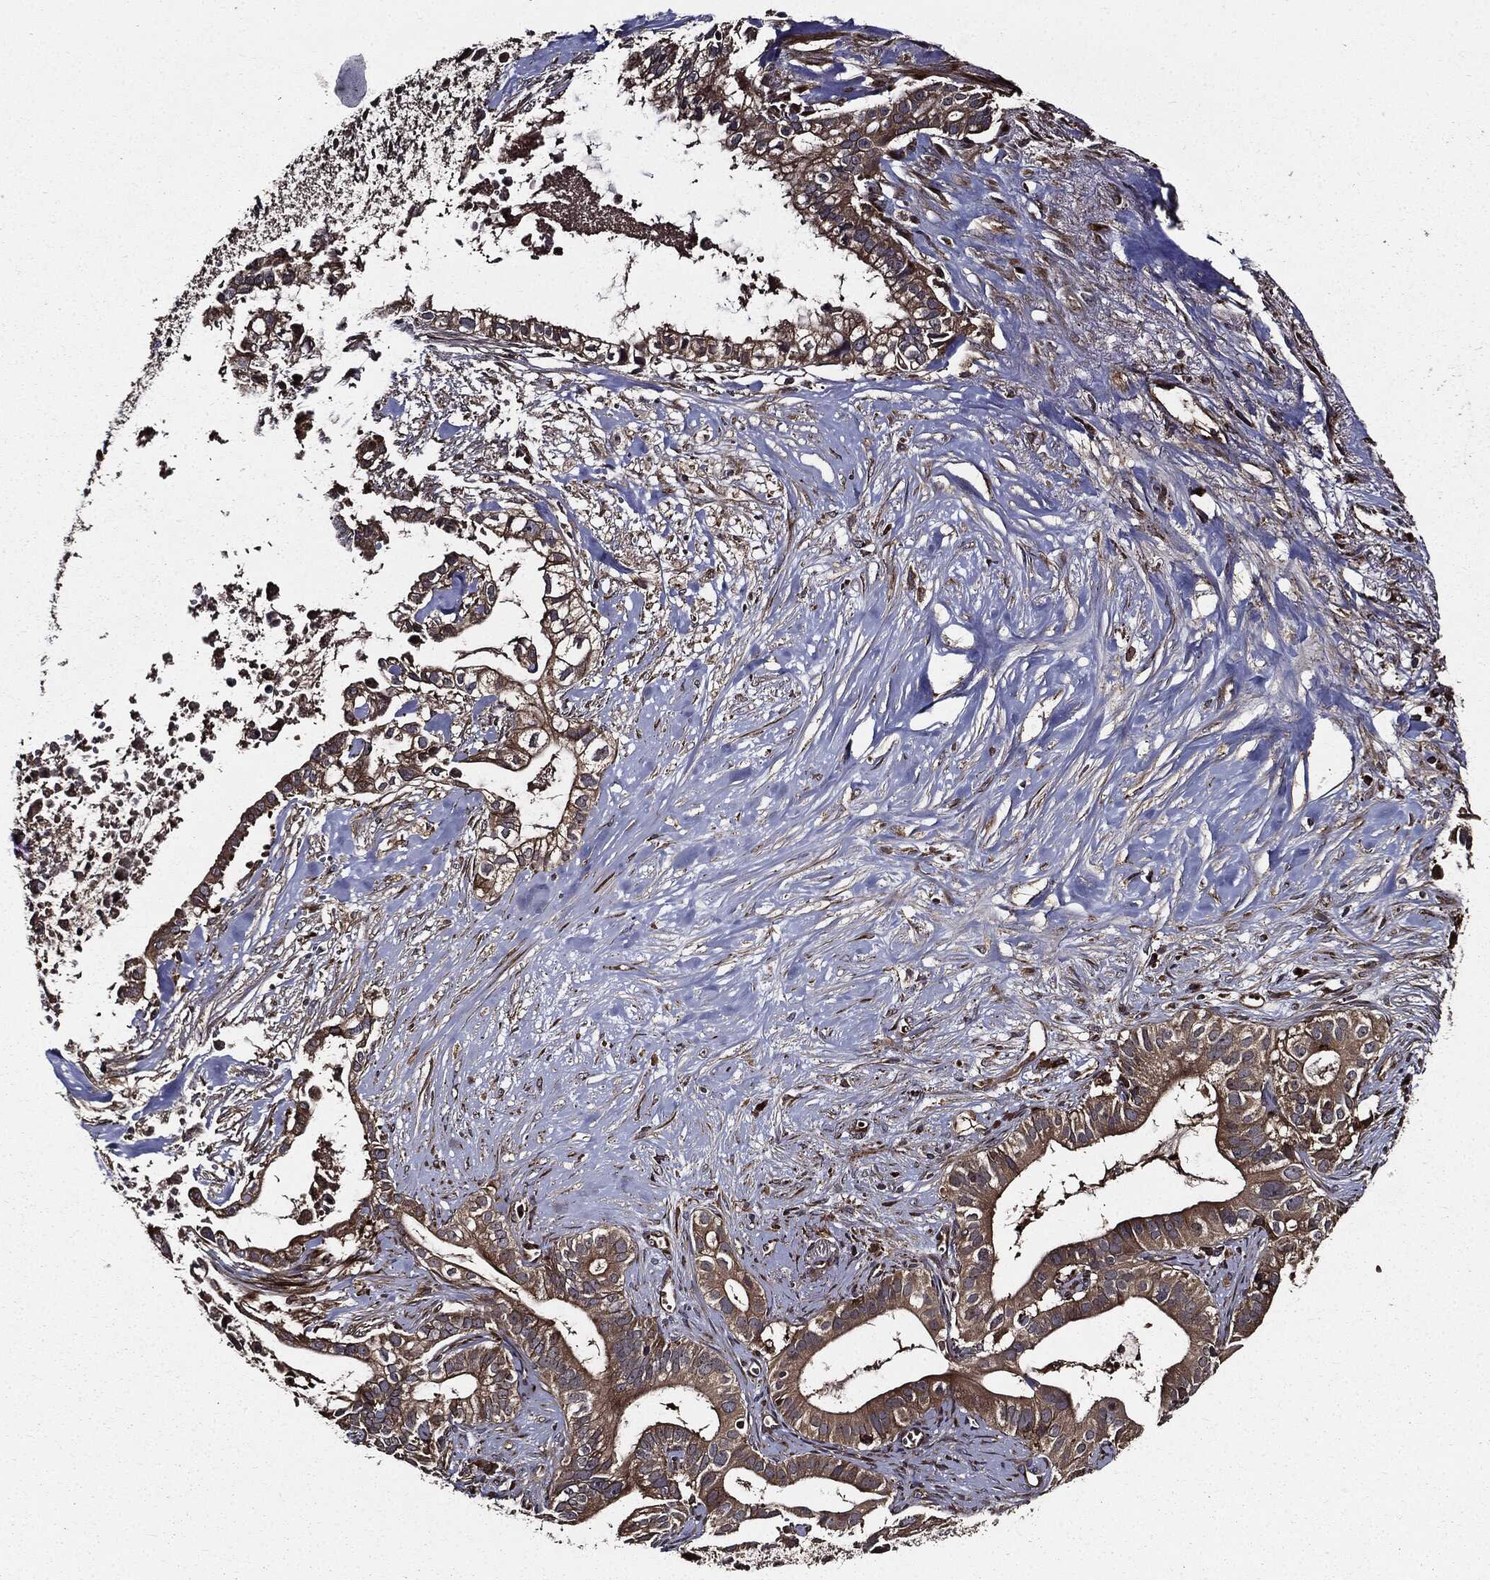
{"staining": {"intensity": "moderate", "quantity": ">75%", "location": "cytoplasmic/membranous"}, "tissue": "pancreatic cancer", "cell_type": "Tumor cells", "image_type": "cancer", "snomed": [{"axis": "morphology", "description": "Adenocarcinoma, NOS"}, {"axis": "topography", "description": "Pancreas"}], "caption": "Immunohistochemical staining of pancreatic cancer demonstrates moderate cytoplasmic/membranous protein staining in approximately >75% of tumor cells.", "gene": "HTT", "patient": {"sex": "male", "age": 61}}